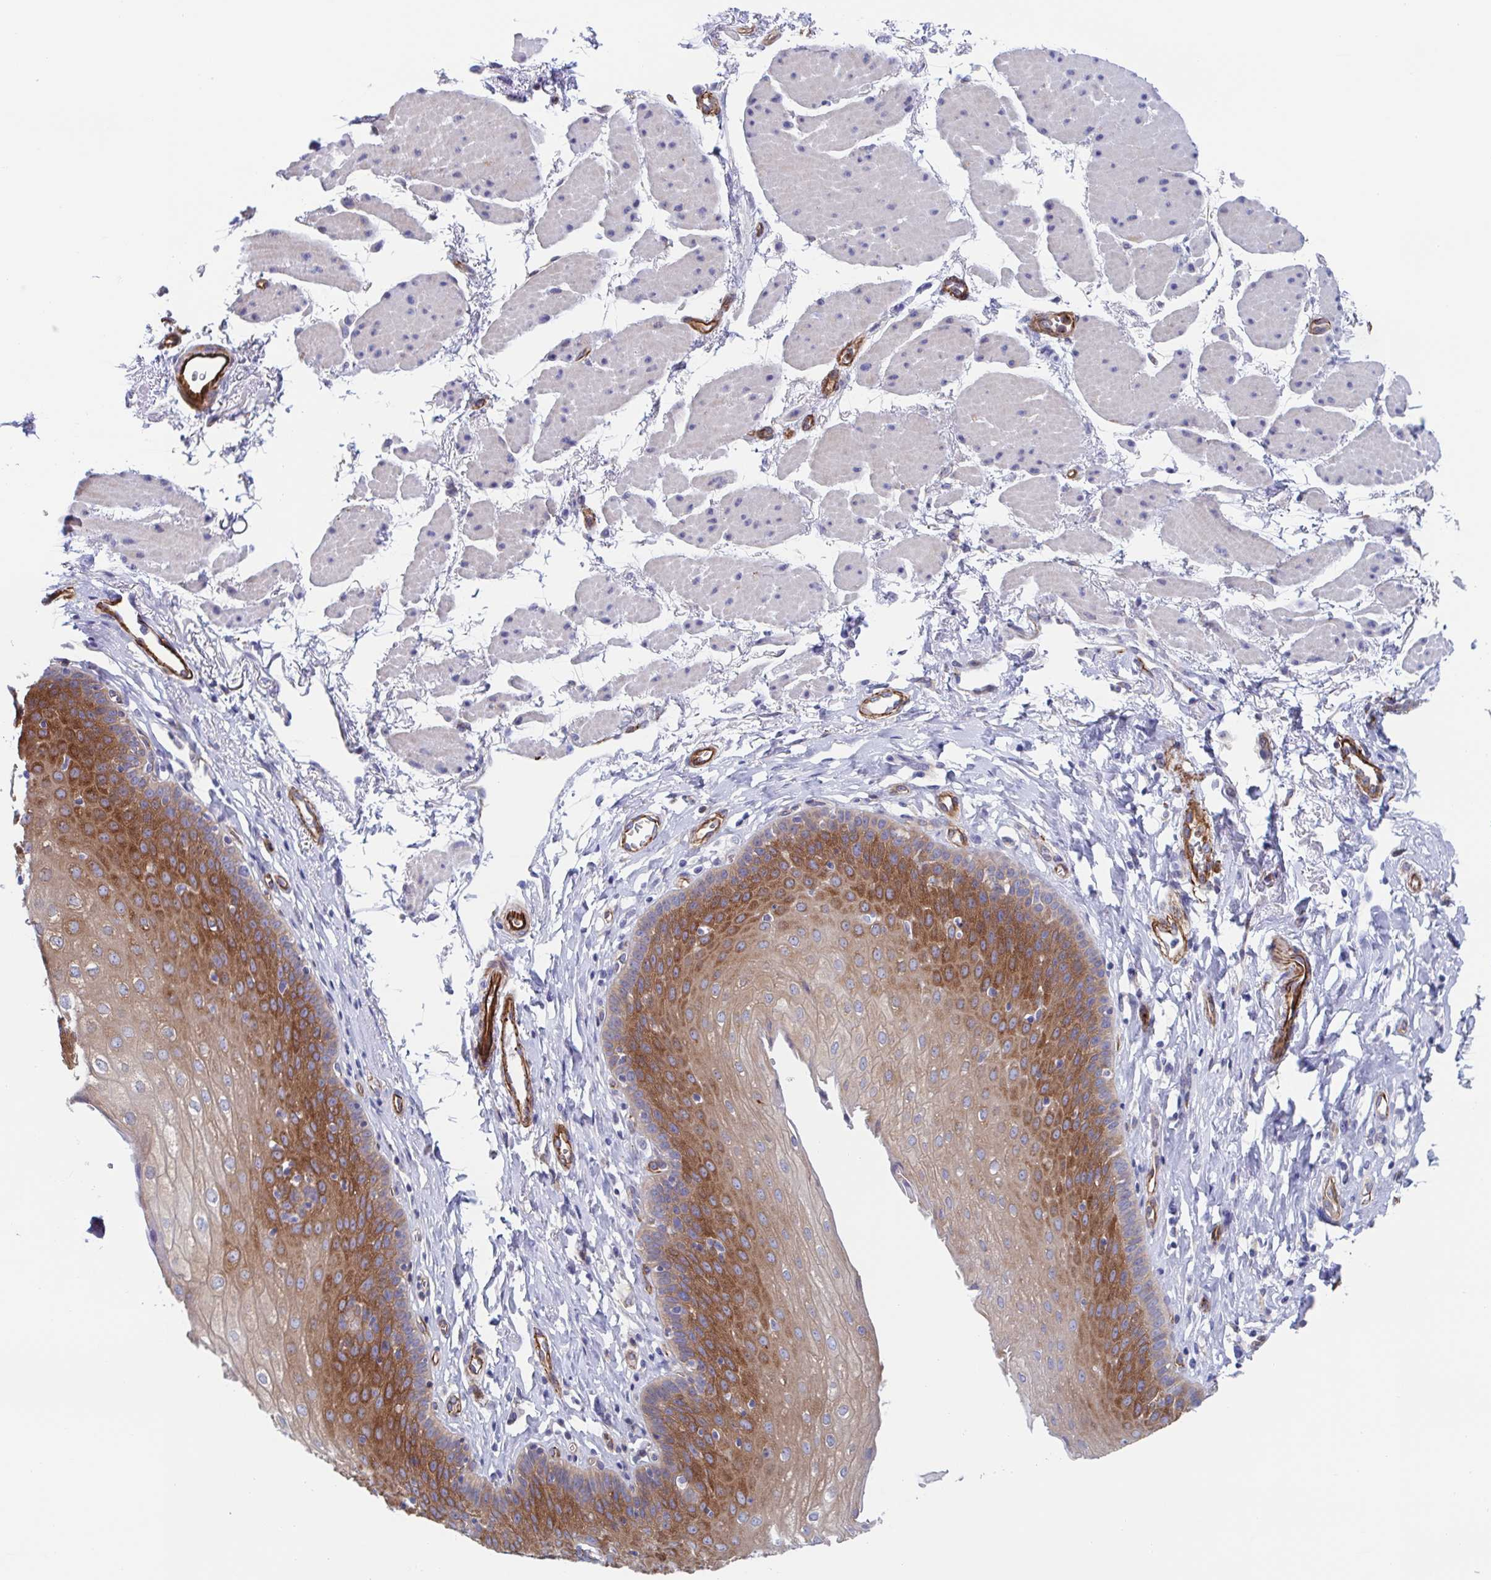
{"staining": {"intensity": "moderate", "quantity": ">75%", "location": "cytoplasmic/membranous"}, "tissue": "esophagus", "cell_type": "Squamous epithelial cells", "image_type": "normal", "snomed": [{"axis": "morphology", "description": "Normal tissue, NOS"}, {"axis": "topography", "description": "Esophagus"}], "caption": "IHC of benign human esophagus reveals medium levels of moderate cytoplasmic/membranous positivity in about >75% of squamous epithelial cells. (DAB IHC with brightfield microscopy, high magnification).", "gene": "KLC3", "patient": {"sex": "female", "age": 81}}